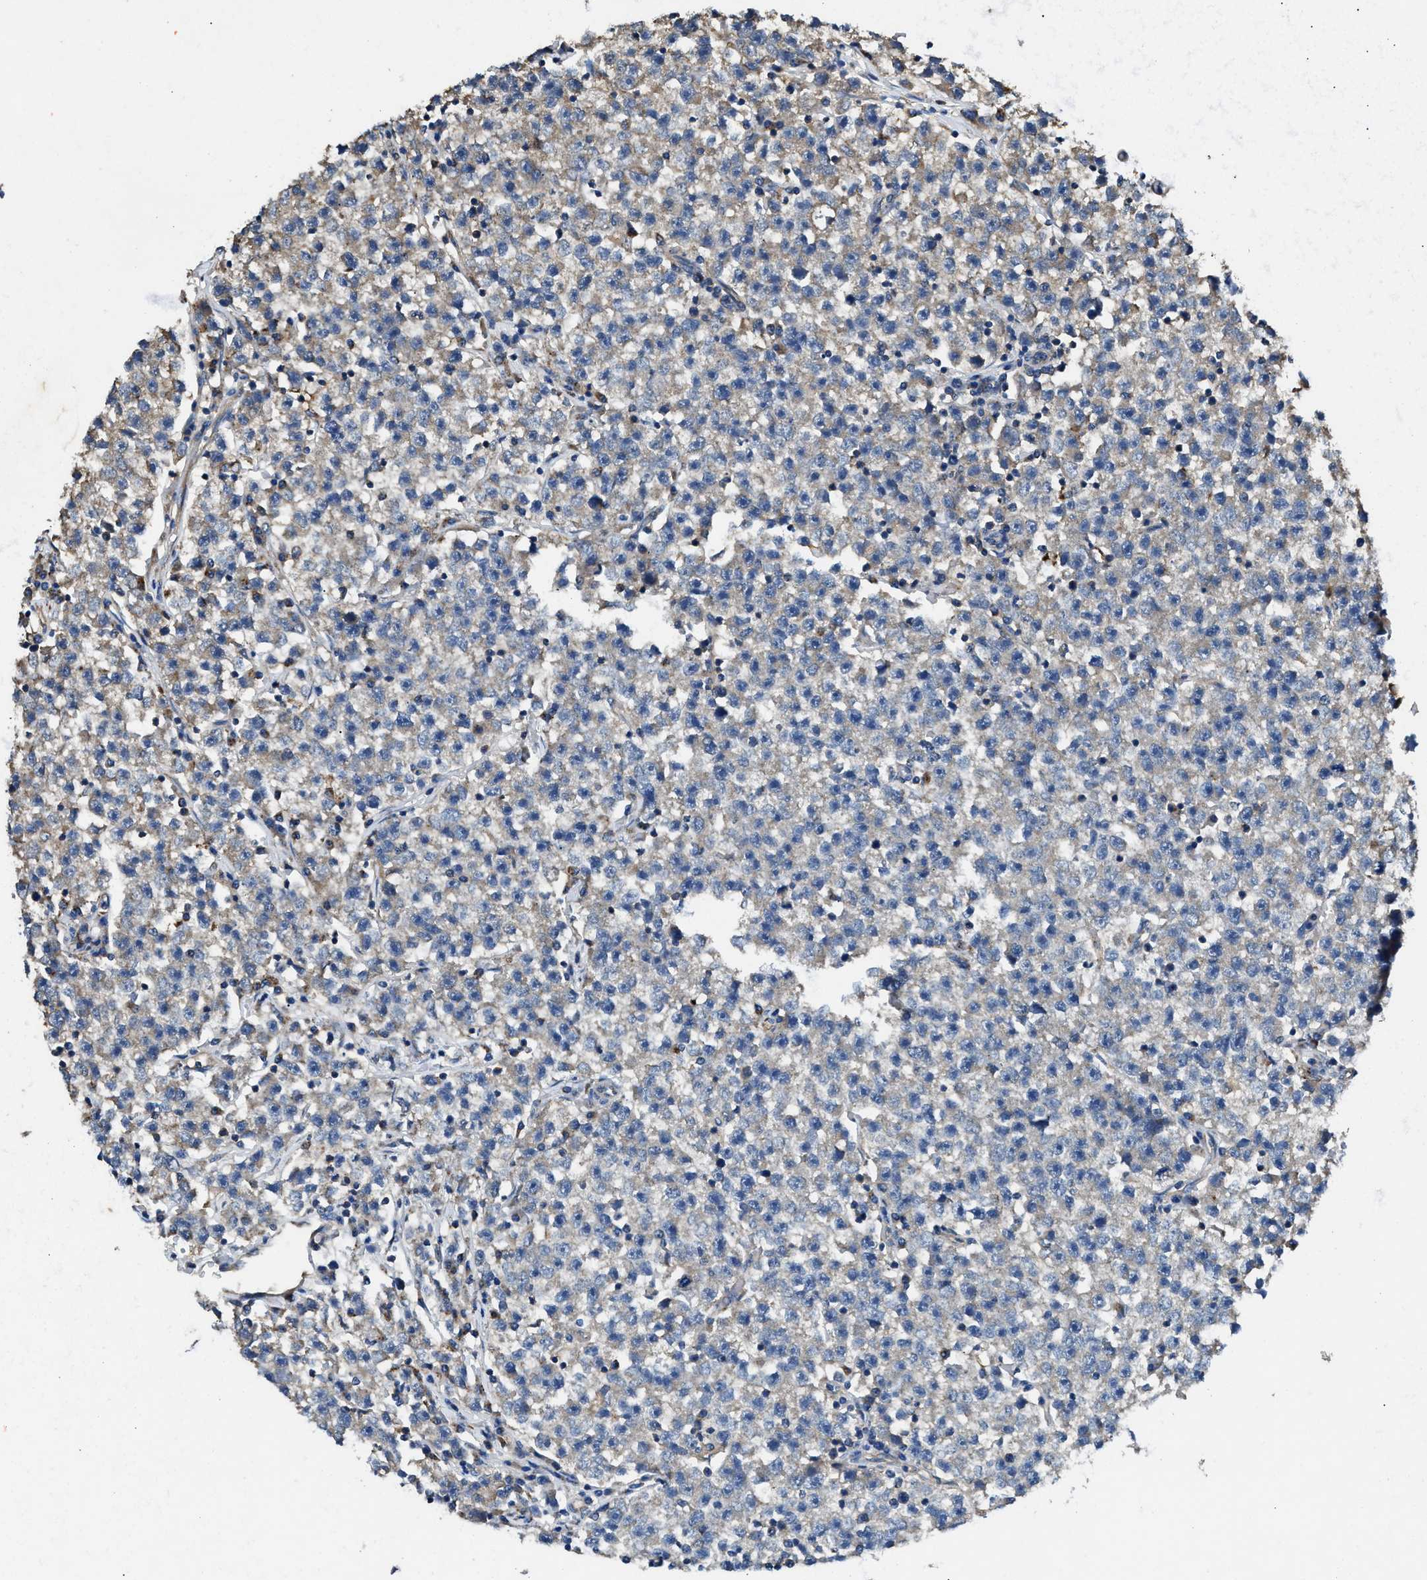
{"staining": {"intensity": "weak", "quantity": "<25%", "location": "cytoplasmic/membranous"}, "tissue": "testis cancer", "cell_type": "Tumor cells", "image_type": "cancer", "snomed": [{"axis": "morphology", "description": "Seminoma, NOS"}, {"axis": "topography", "description": "Testis"}], "caption": "An immunohistochemistry (IHC) histopathology image of seminoma (testis) is shown. There is no staining in tumor cells of seminoma (testis).", "gene": "CDK15", "patient": {"sex": "male", "age": 22}}